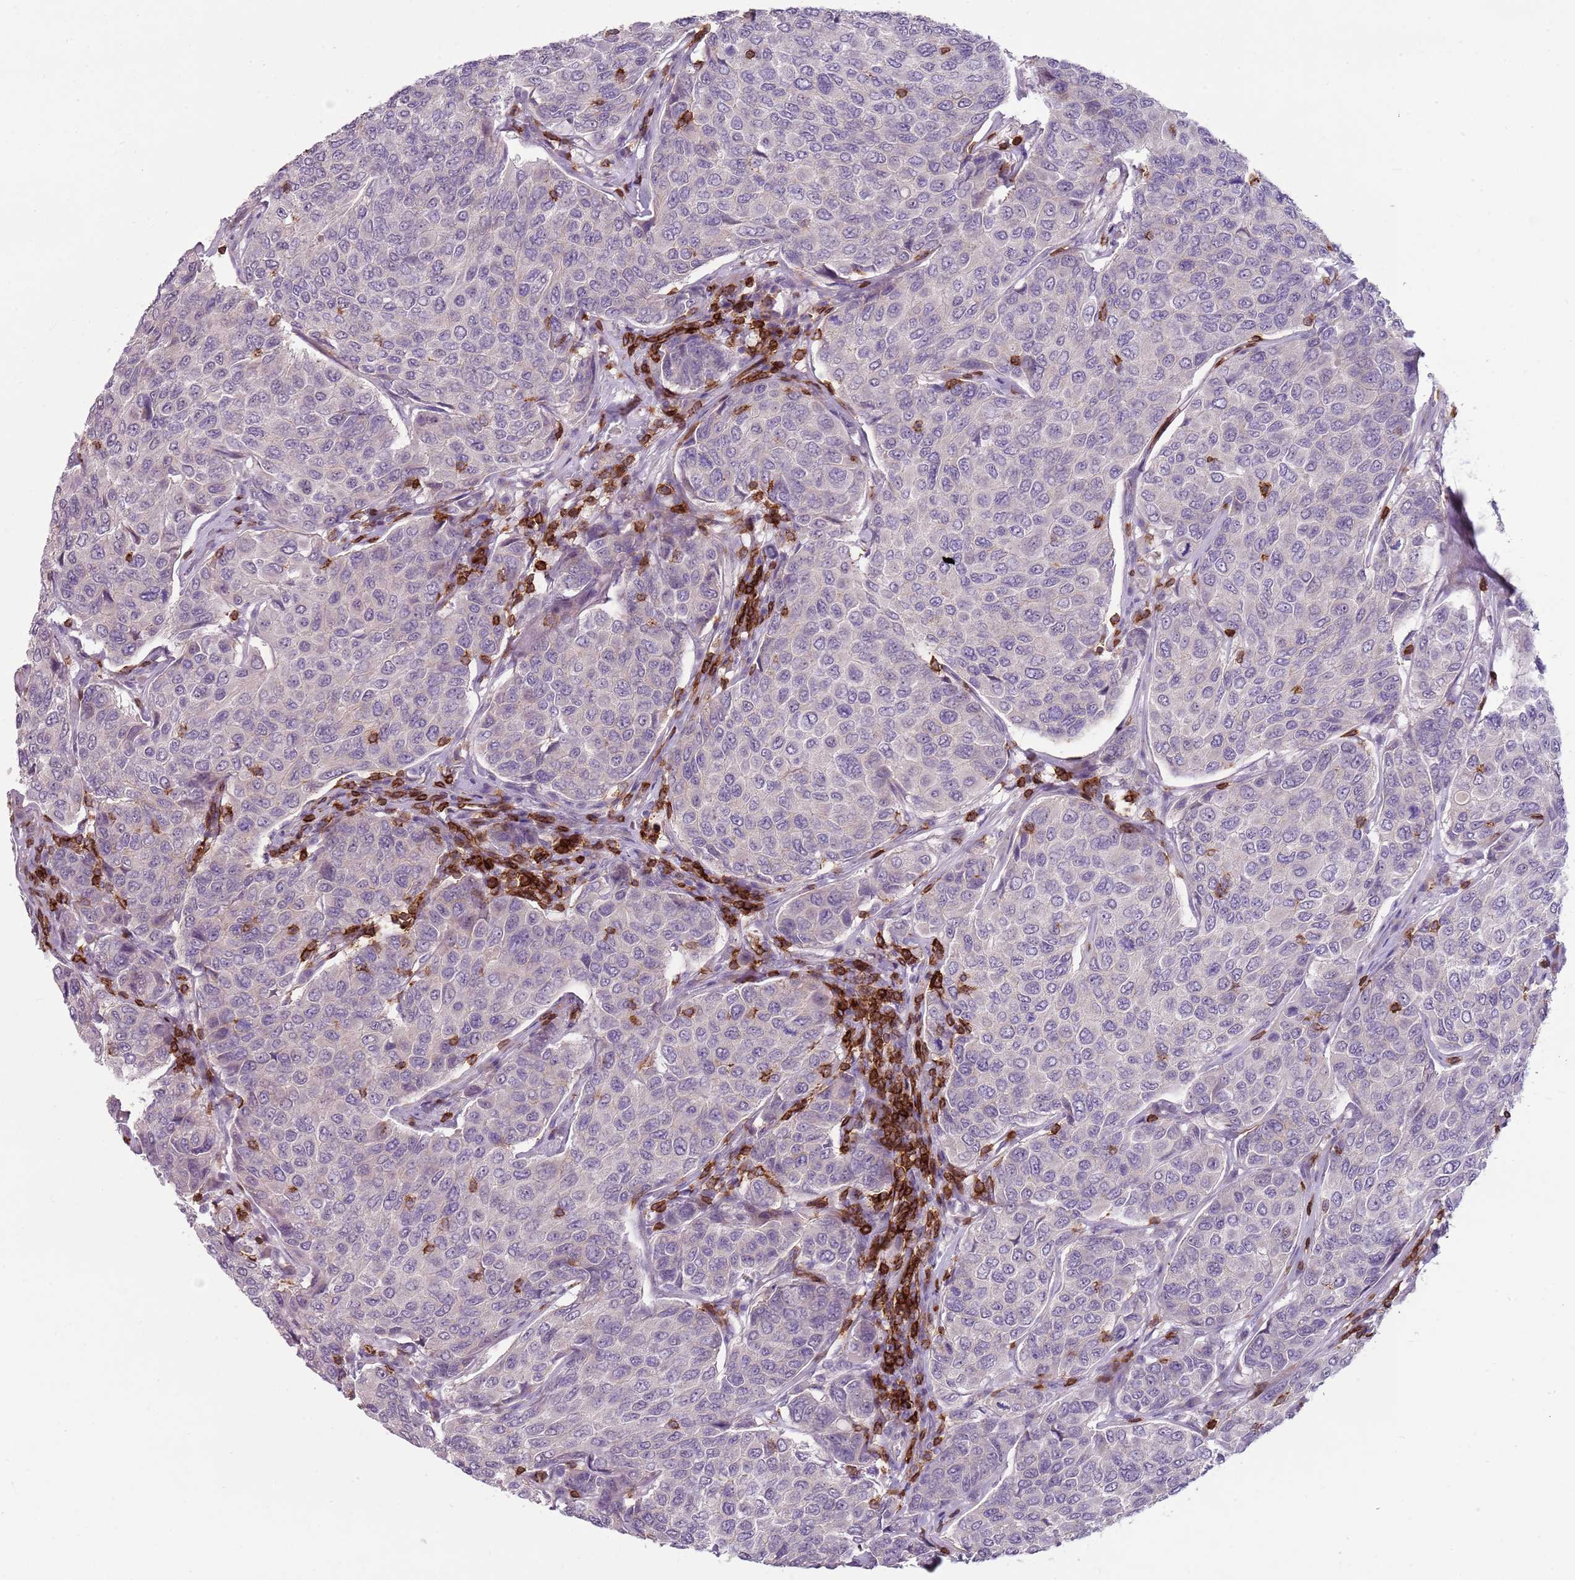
{"staining": {"intensity": "negative", "quantity": "none", "location": "none"}, "tissue": "breast cancer", "cell_type": "Tumor cells", "image_type": "cancer", "snomed": [{"axis": "morphology", "description": "Duct carcinoma"}, {"axis": "topography", "description": "Breast"}], "caption": "Tumor cells are negative for protein expression in human breast infiltrating ductal carcinoma. (DAB (3,3'-diaminobenzidine) immunohistochemistry (IHC) visualized using brightfield microscopy, high magnification).", "gene": "ZNF583", "patient": {"sex": "female", "age": 55}}